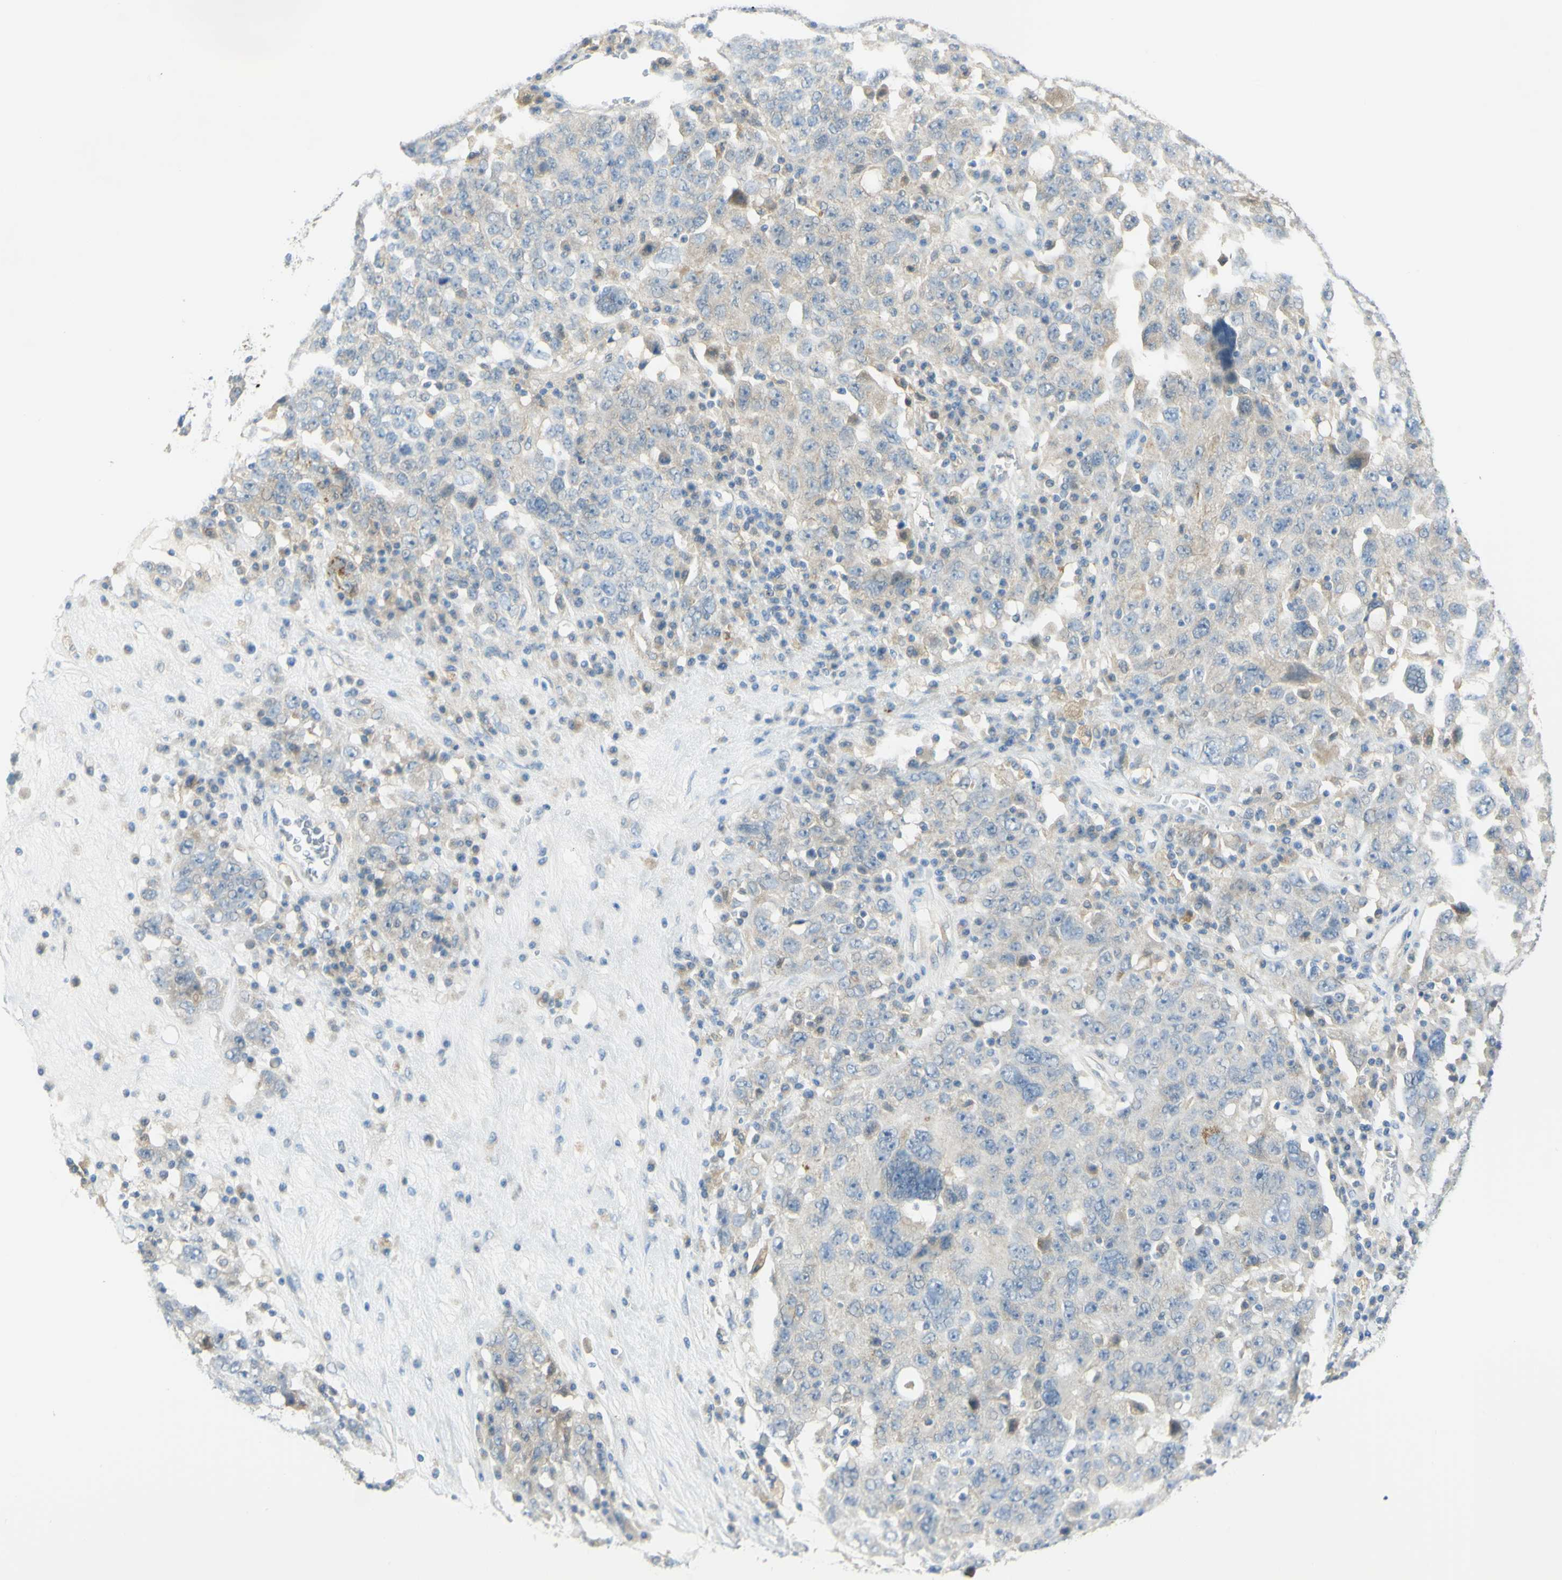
{"staining": {"intensity": "negative", "quantity": "none", "location": "none"}, "tissue": "ovarian cancer", "cell_type": "Tumor cells", "image_type": "cancer", "snomed": [{"axis": "morphology", "description": "Carcinoma, endometroid"}, {"axis": "topography", "description": "Ovary"}], "caption": "There is no significant positivity in tumor cells of ovarian endometroid carcinoma.", "gene": "GCNT3", "patient": {"sex": "female", "age": 62}}